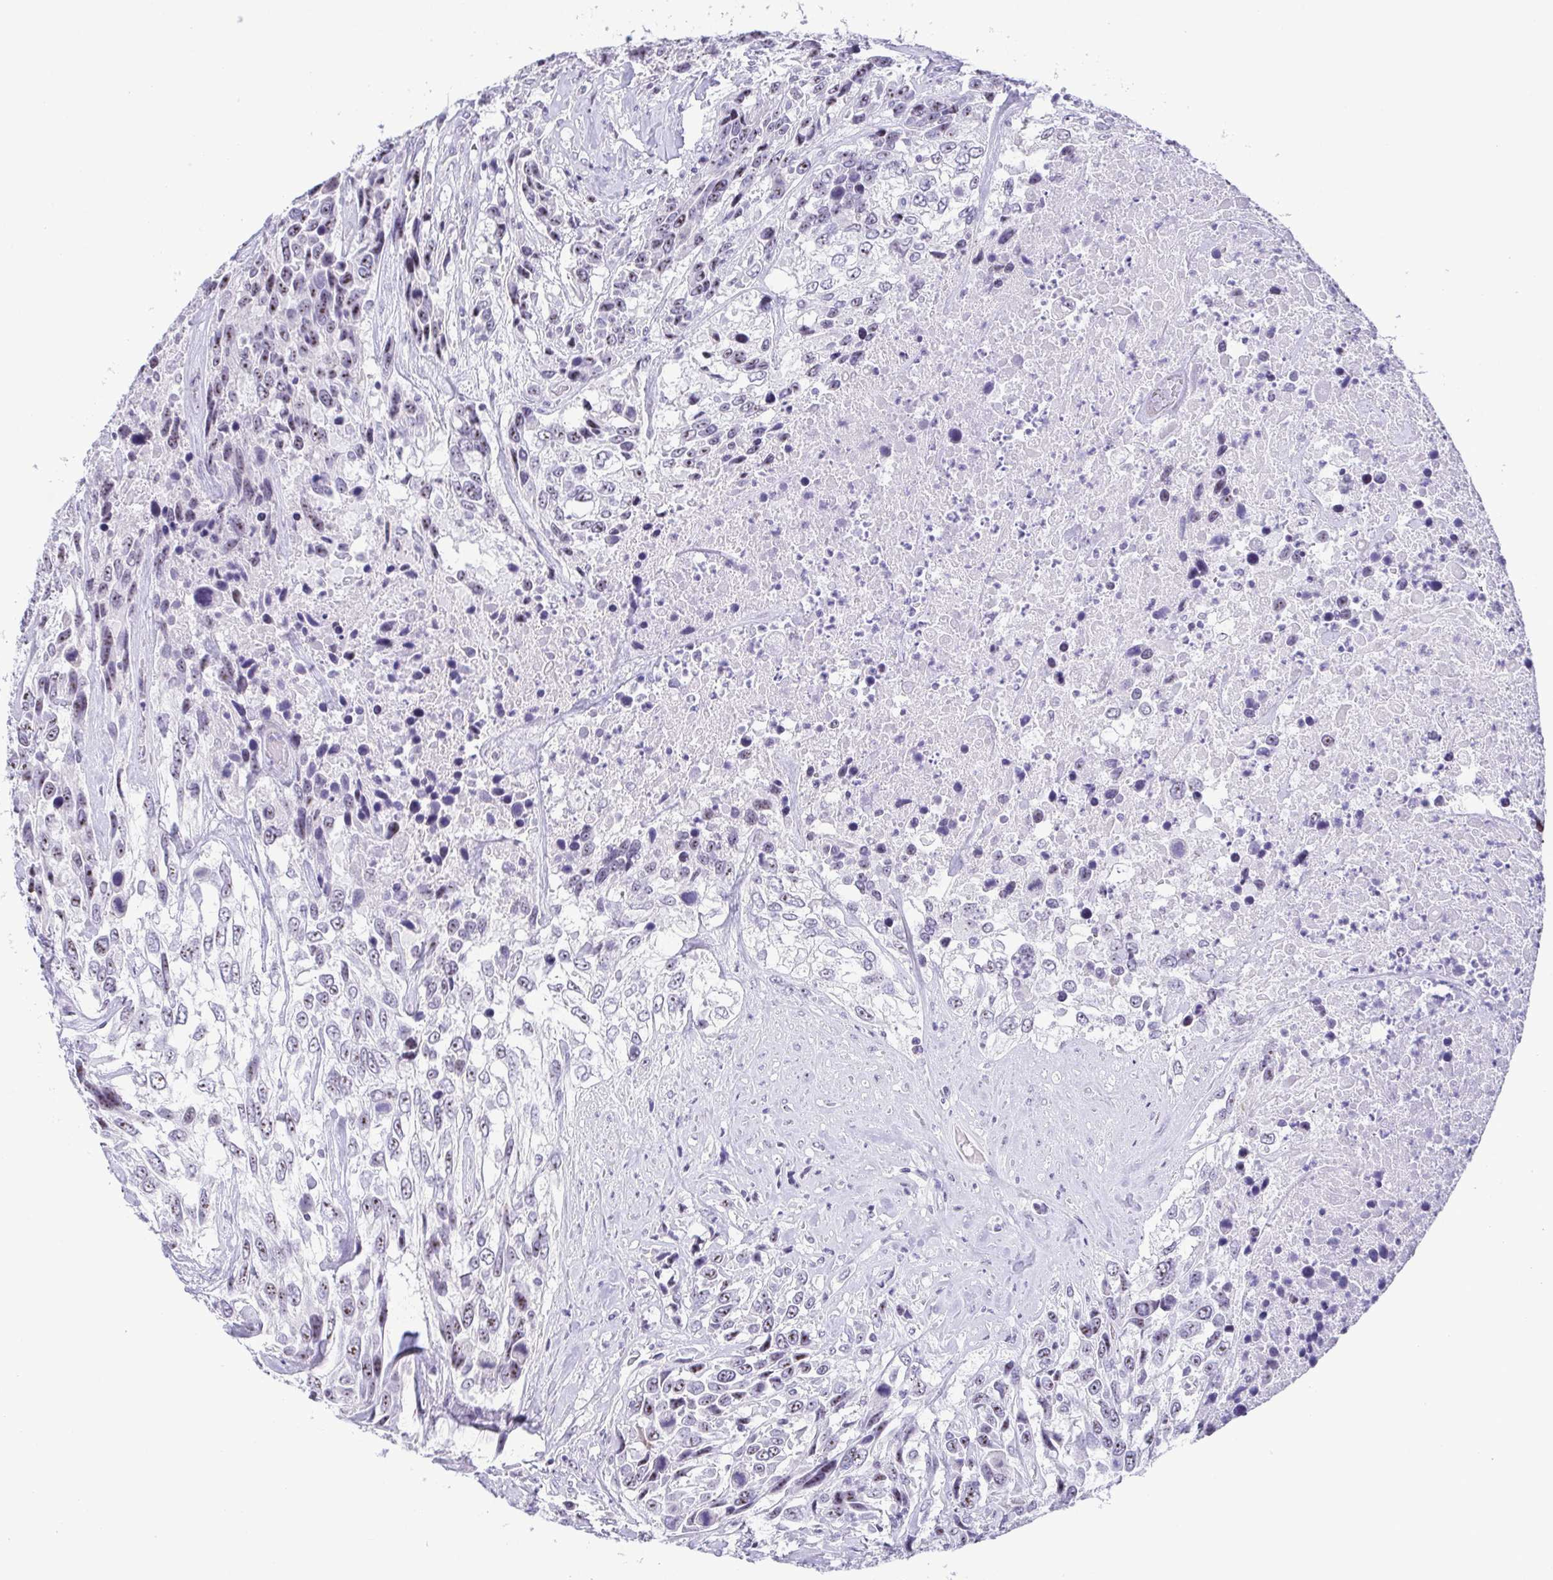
{"staining": {"intensity": "weak", "quantity": "<25%", "location": "nuclear"}, "tissue": "urothelial cancer", "cell_type": "Tumor cells", "image_type": "cancer", "snomed": [{"axis": "morphology", "description": "Urothelial carcinoma, High grade"}, {"axis": "topography", "description": "Urinary bladder"}], "caption": "This image is of high-grade urothelial carcinoma stained with IHC to label a protein in brown with the nuclei are counter-stained blue. There is no staining in tumor cells.", "gene": "BZW1", "patient": {"sex": "female", "age": 70}}